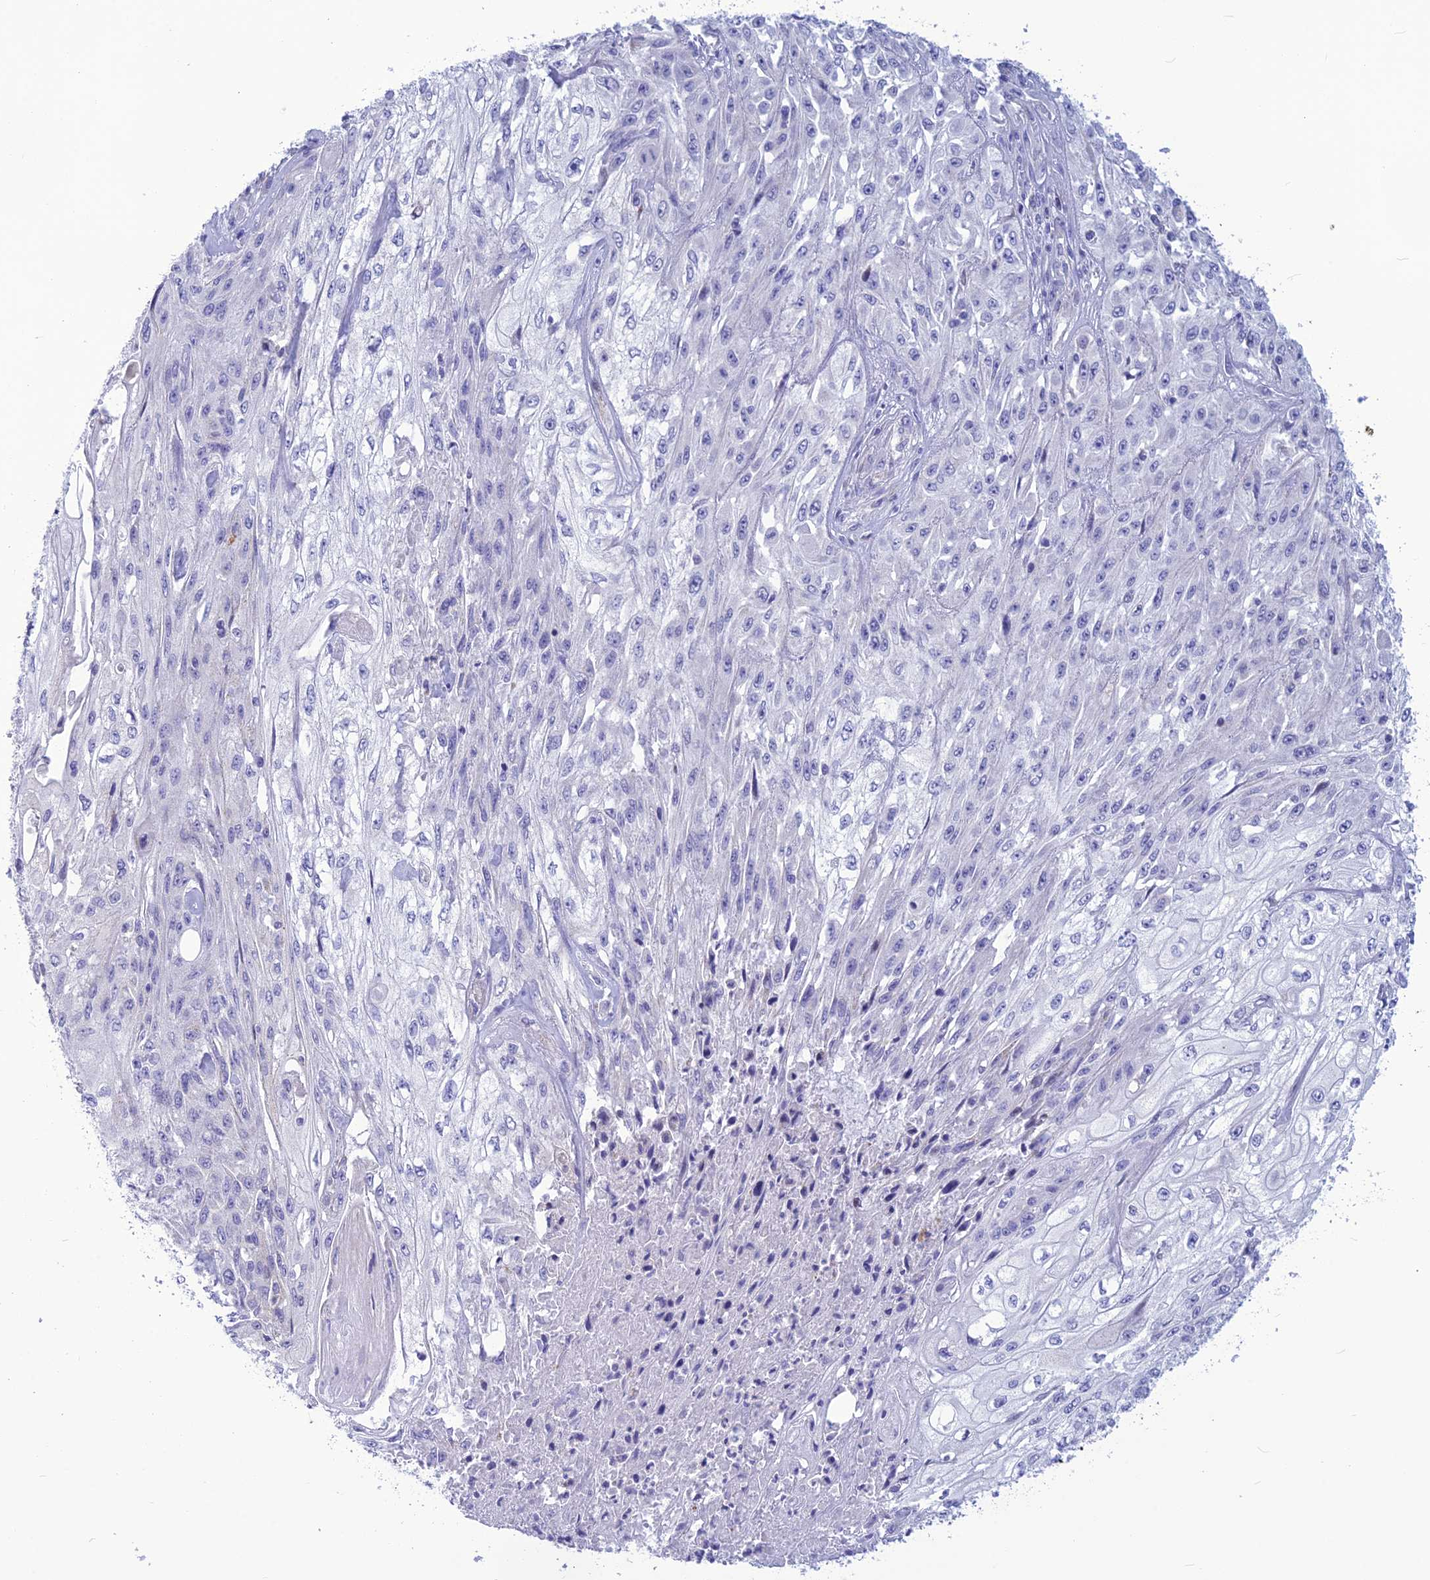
{"staining": {"intensity": "negative", "quantity": "none", "location": "none"}, "tissue": "skin cancer", "cell_type": "Tumor cells", "image_type": "cancer", "snomed": [{"axis": "morphology", "description": "Squamous cell carcinoma, NOS"}, {"axis": "morphology", "description": "Squamous cell carcinoma, metastatic, NOS"}, {"axis": "topography", "description": "Skin"}, {"axis": "topography", "description": "Lymph node"}], "caption": "Tumor cells show no significant positivity in squamous cell carcinoma (skin).", "gene": "POMGNT1", "patient": {"sex": "male", "age": 75}}